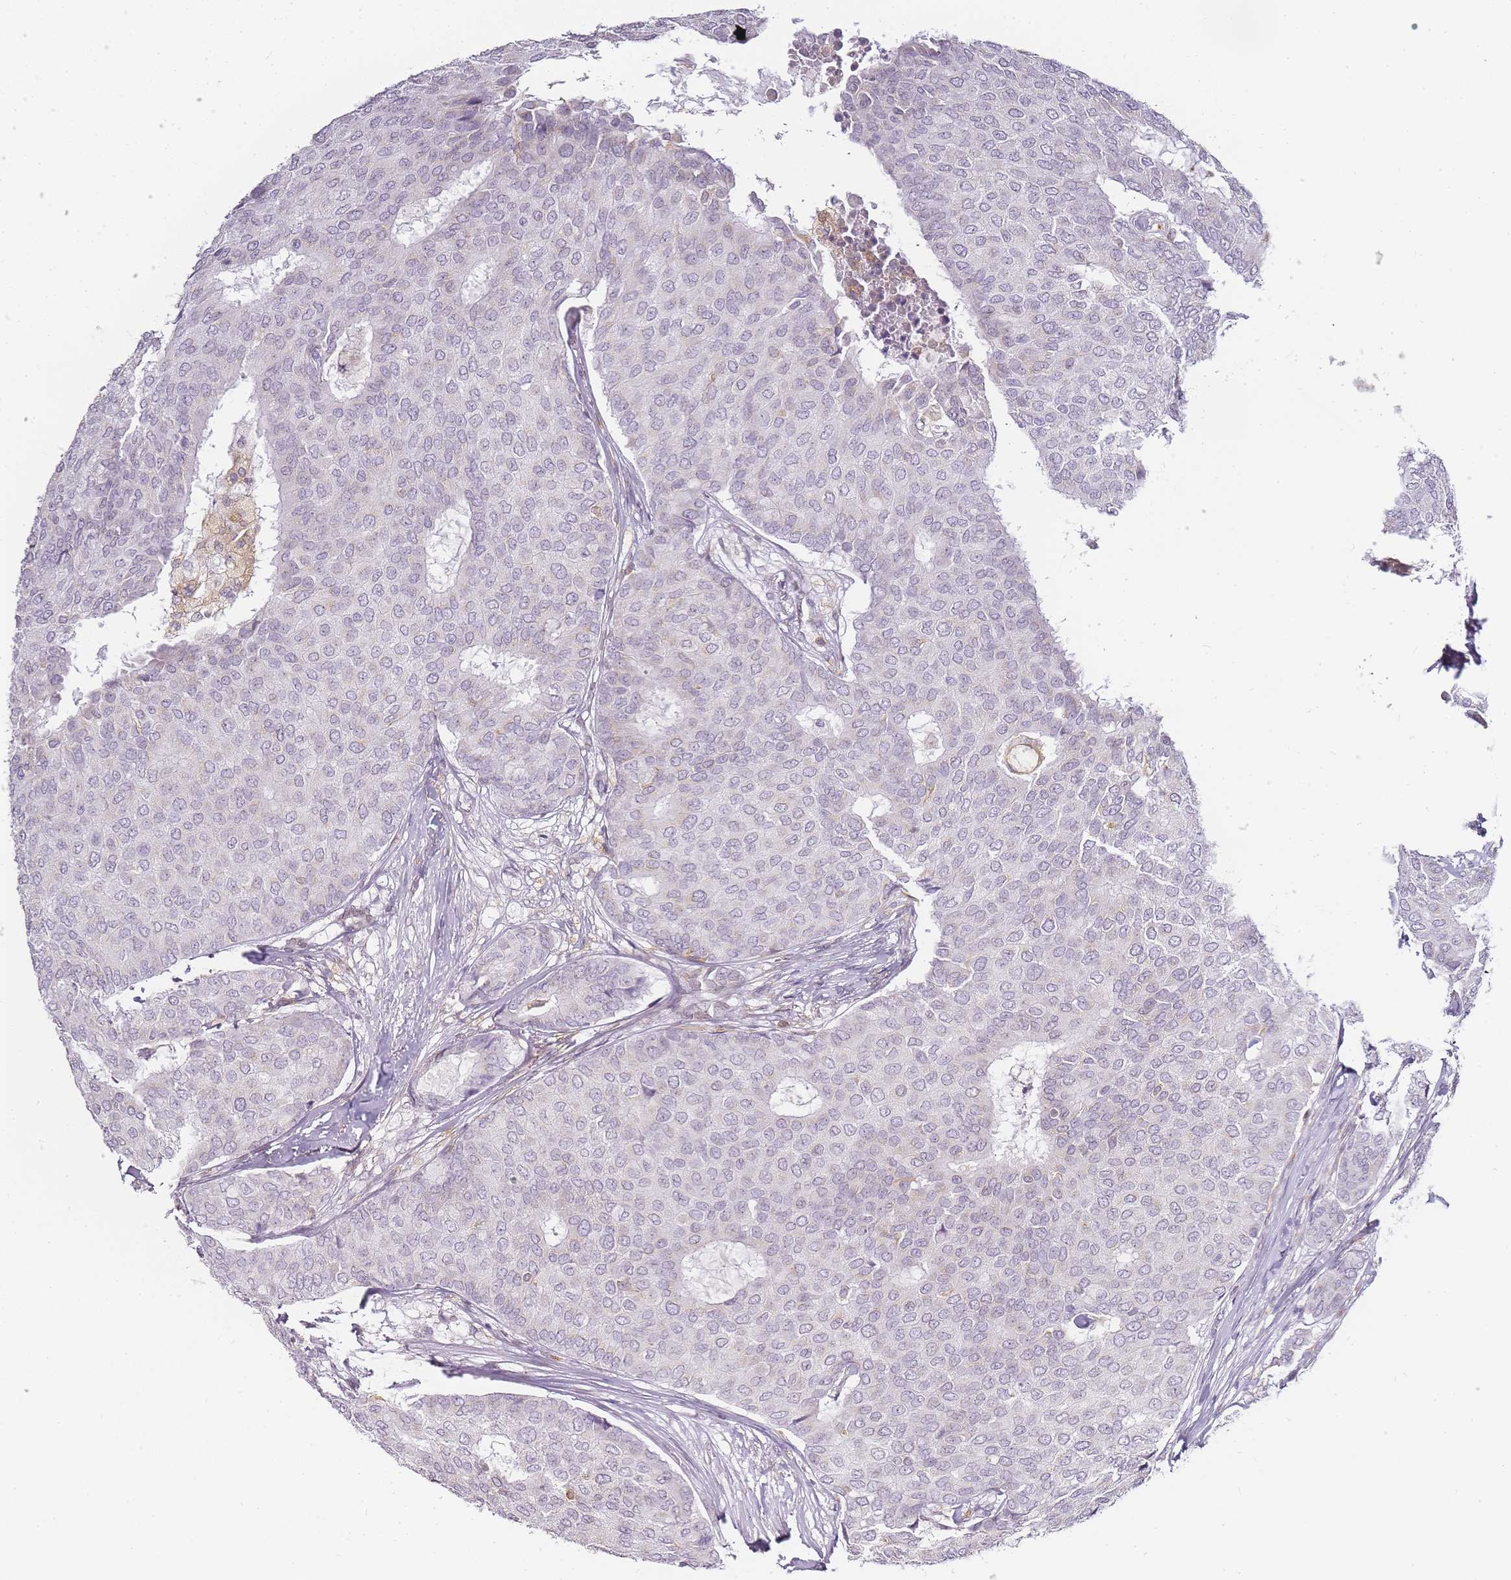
{"staining": {"intensity": "negative", "quantity": "none", "location": "none"}, "tissue": "breast cancer", "cell_type": "Tumor cells", "image_type": "cancer", "snomed": [{"axis": "morphology", "description": "Duct carcinoma"}, {"axis": "topography", "description": "Breast"}], "caption": "Tumor cells are negative for protein expression in human breast cancer.", "gene": "JAKMIP1", "patient": {"sex": "female", "age": 75}}